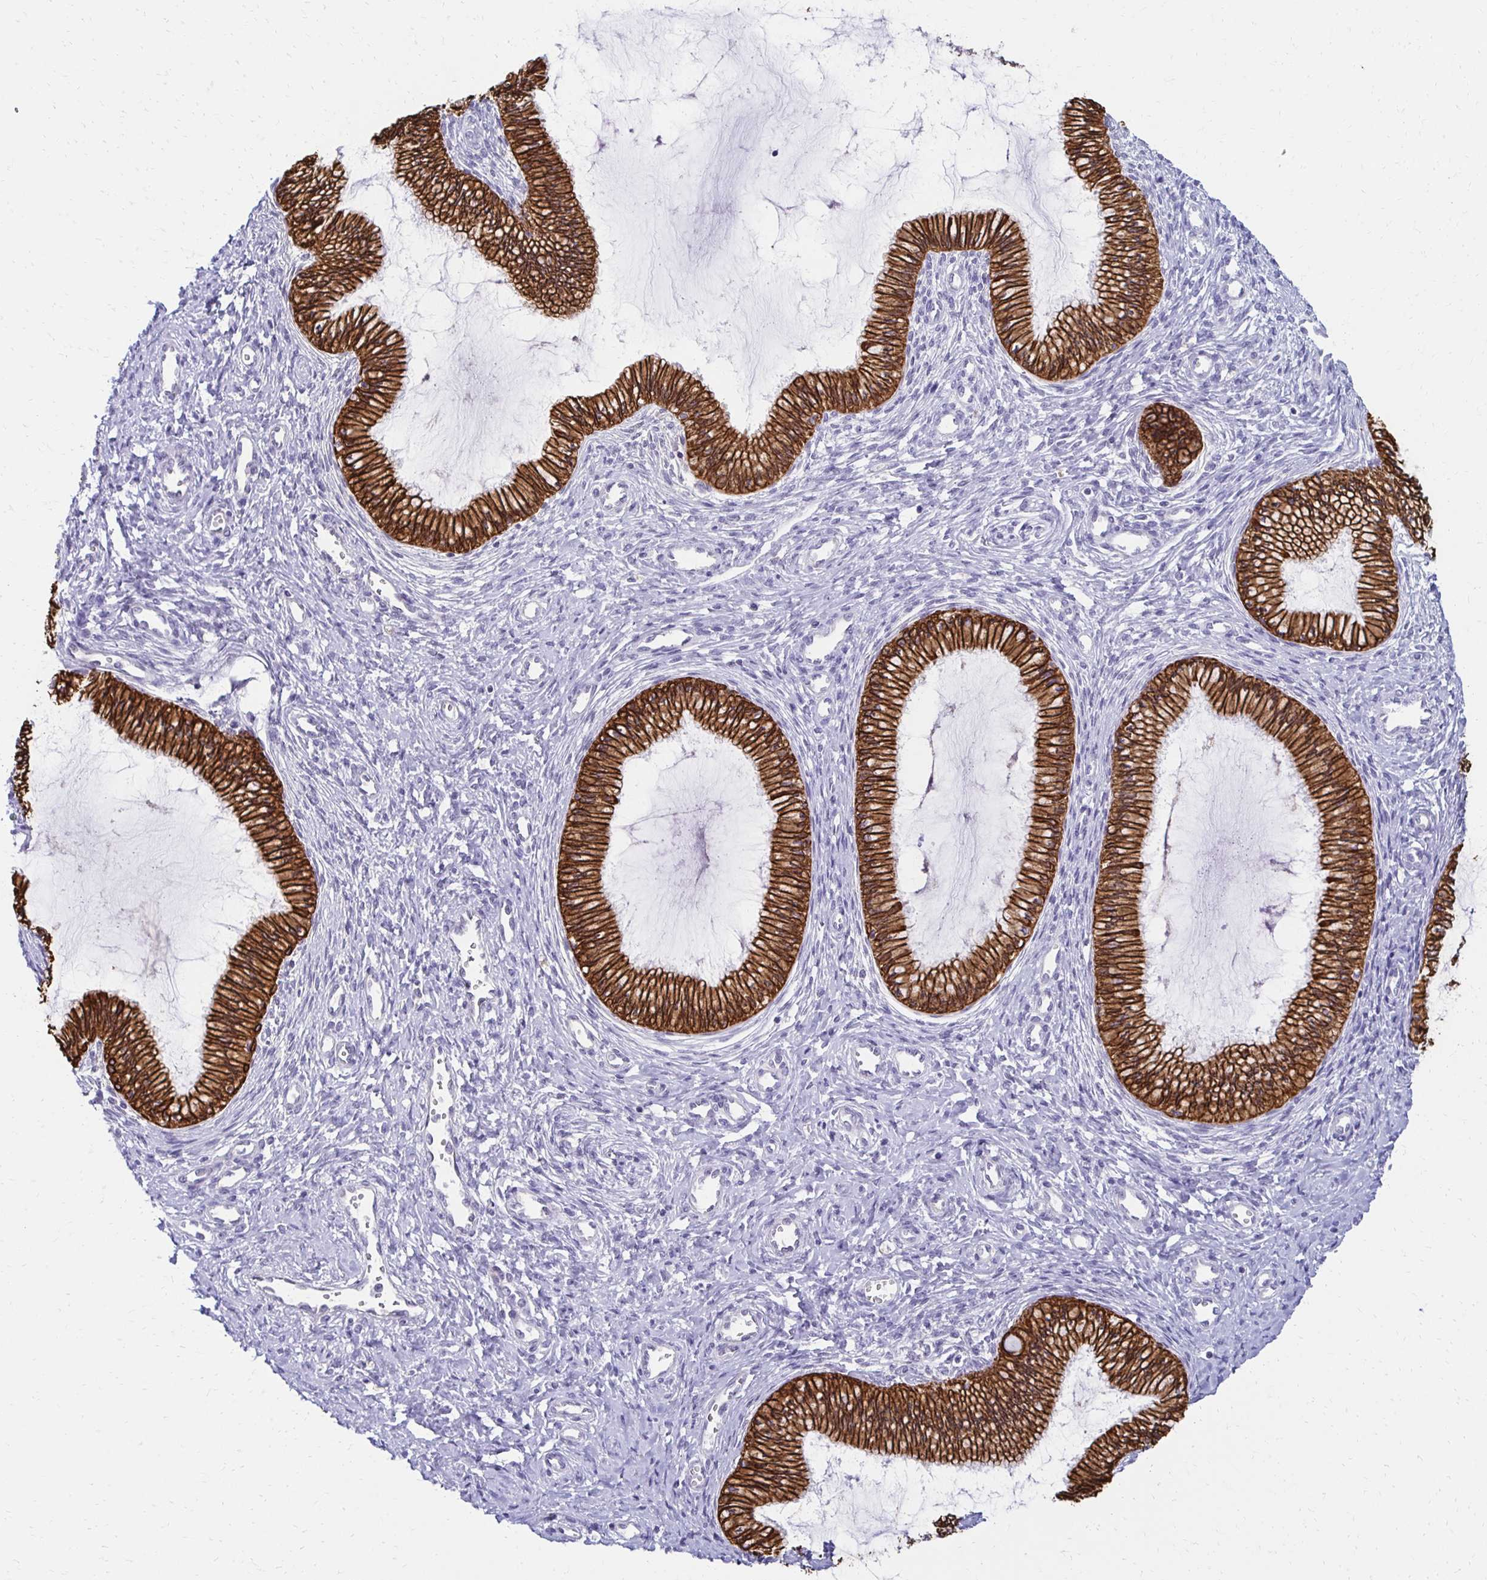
{"staining": {"intensity": "strong", "quantity": ">75%", "location": "cytoplasmic/membranous"}, "tissue": "cervix", "cell_type": "Glandular cells", "image_type": "normal", "snomed": [{"axis": "morphology", "description": "Normal tissue, NOS"}, {"axis": "topography", "description": "Cervix"}], "caption": "High-magnification brightfield microscopy of normal cervix stained with DAB (3,3'-diaminobenzidine) (brown) and counterstained with hematoxylin (blue). glandular cells exhibit strong cytoplasmic/membranous positivity is present in approximately>75% of cells.", "gene": "C1QTNF2", "patient": {"sex": "female", "age": 24}}